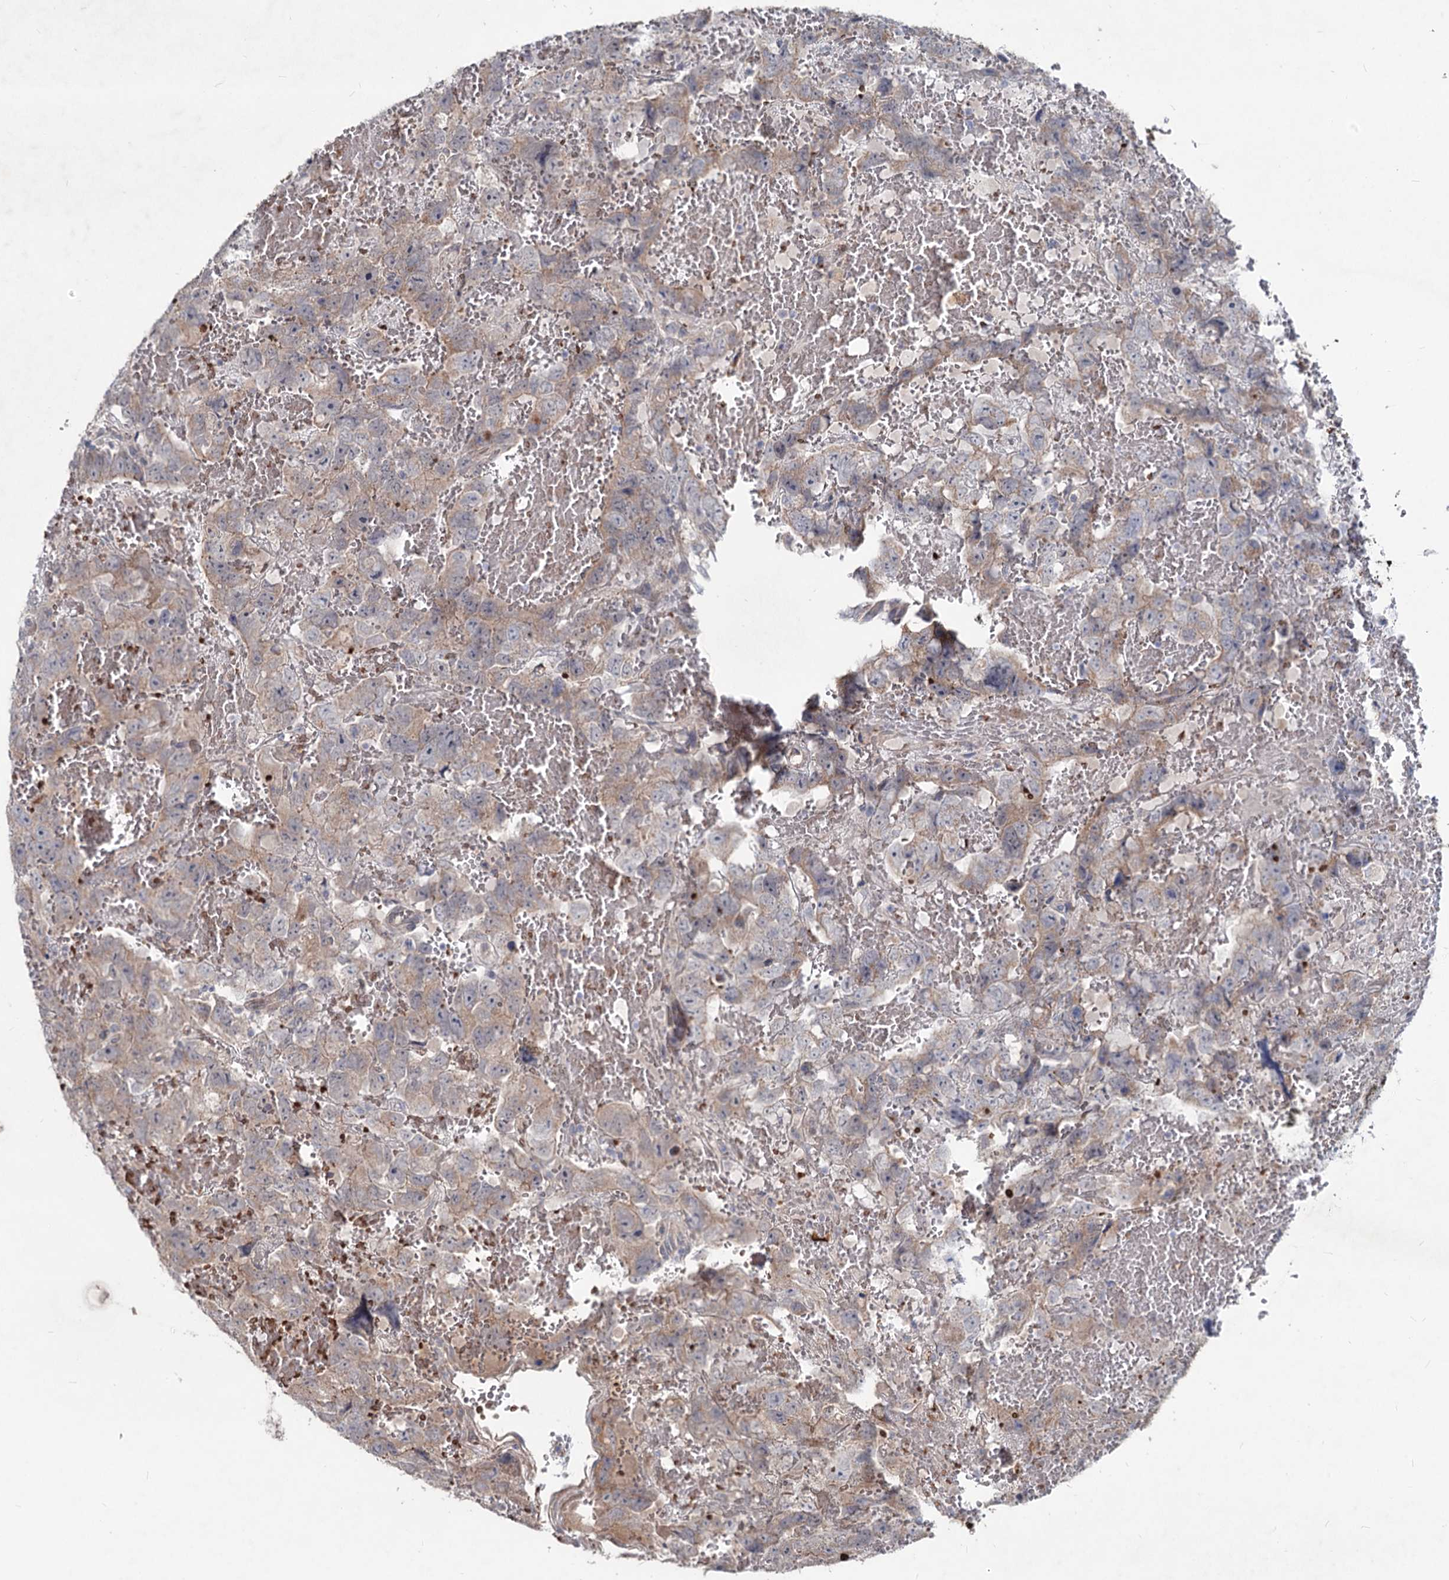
{"staining": {"intensity": "weak", "quantity": ">75%", "location": "cytoplasmic/membranous"}, "tissue": "testis cancer", "cell_type": "Tumor cells", "image_type": "cancer", "snomed": [{"axis": "morphology", "description": "Carcinoma, Embryonal, NOS"}, {"axis": "topography", "description": "Testis"}], "caption": "Weak cytoplasmic/membranous staining for a protein is appreciated in about >75% of tumor cells of testis embryonal carcinoma using IHC.", "gene": "RNF6", "patient": {"sex": "male", "age": 45}}